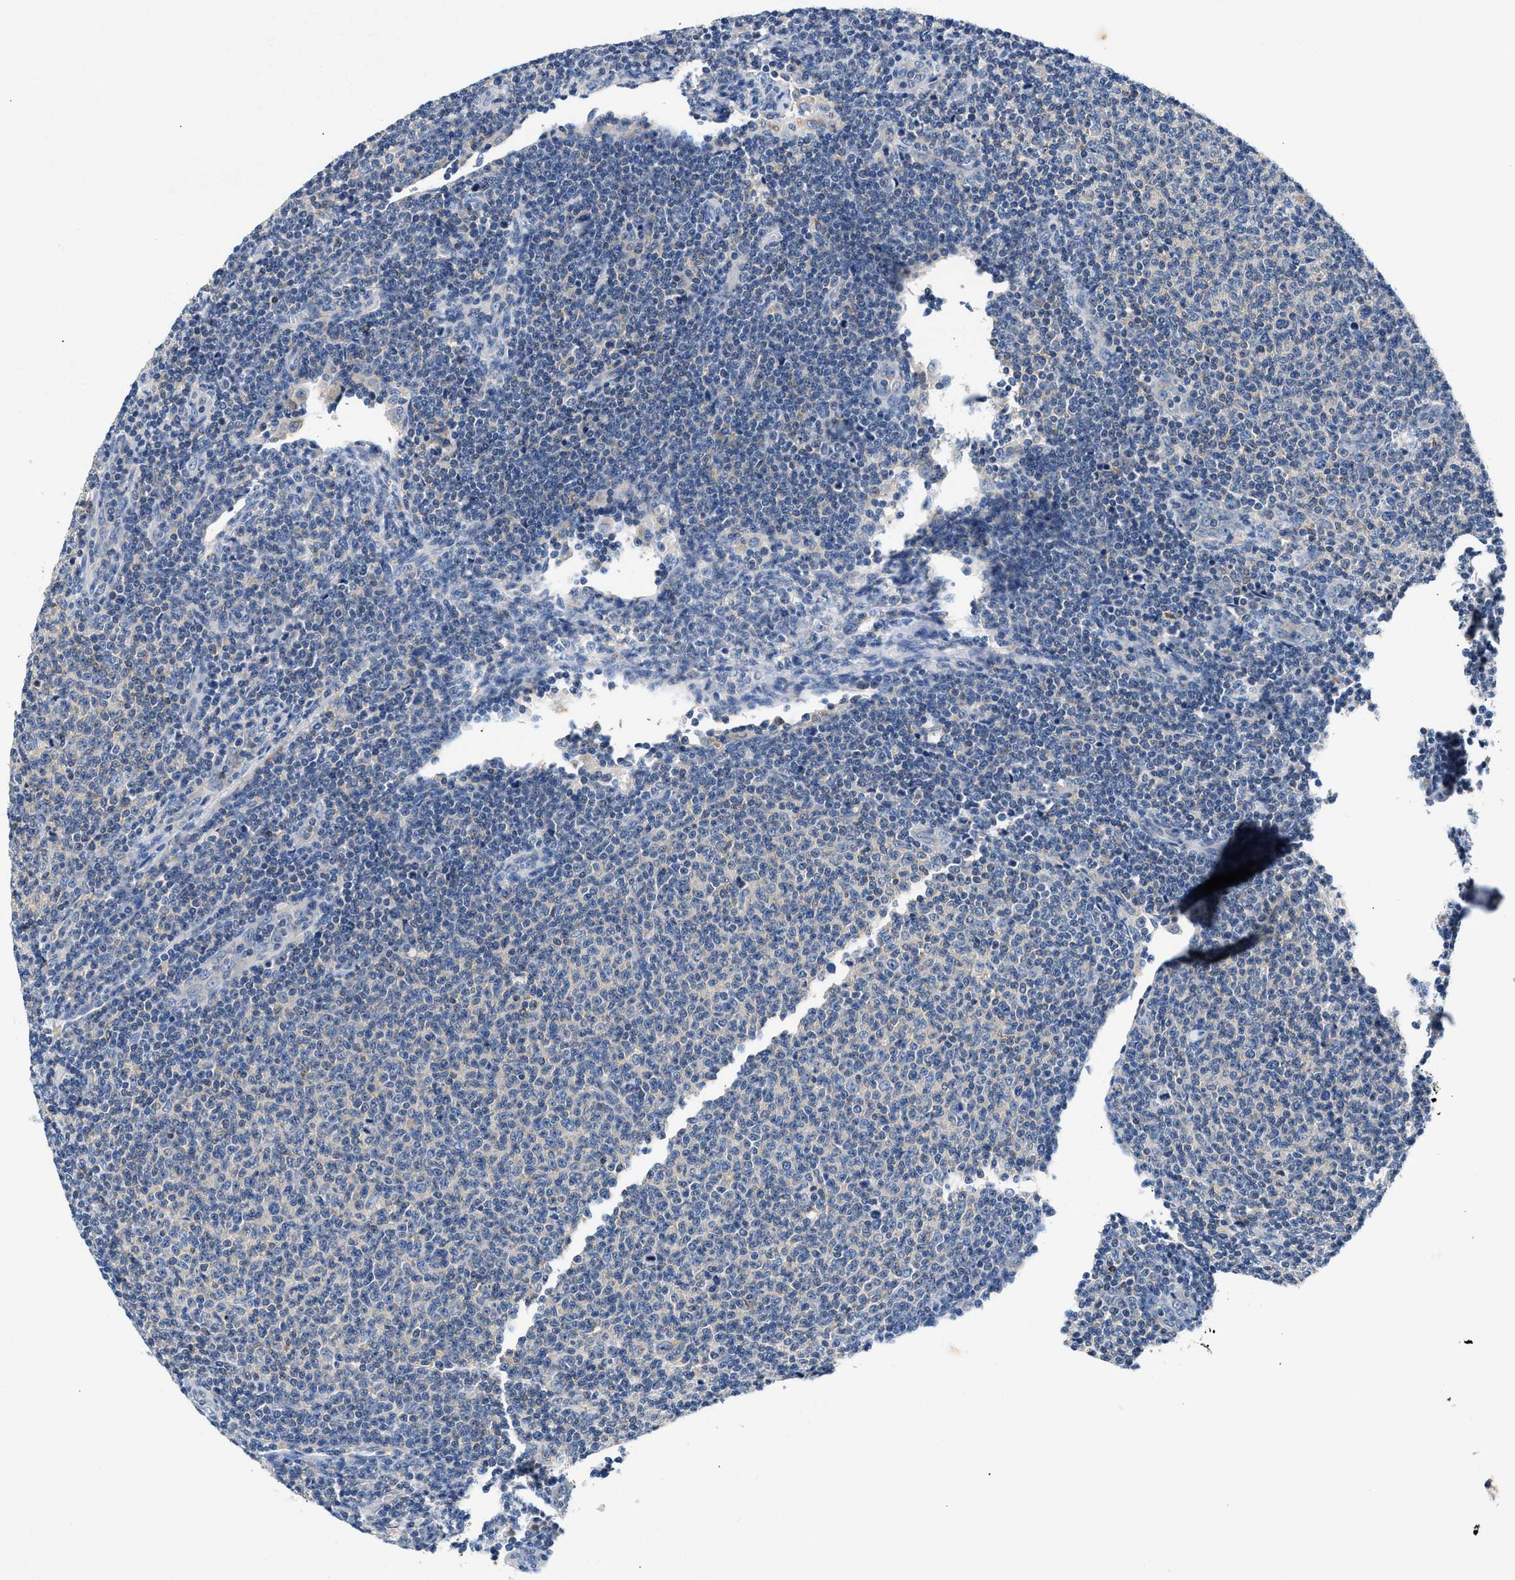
{"staining": {"intensity": "negative", "quantity": "none", "location": "none"}, "tissue": "lymphoma", "cell_type": "Tumor cells", "image_type": "cancer", "snomed": [{"axis": "morphology", "description": "Malignant lymphoma, non-Hodgkin's type, Low grade"}, {"axis": "topography", "description": "Lymph node"}], "caption": "Histopathology image shows no significant protein expression in tumor cells of lymphoma. Brightfield microscopy of immunohistochemistry stained with DAB (brown) and hematoxylin (blue), captured at high magnification.", "gene": "TUT7", "patient": {"sex": "male", "age": 66}}